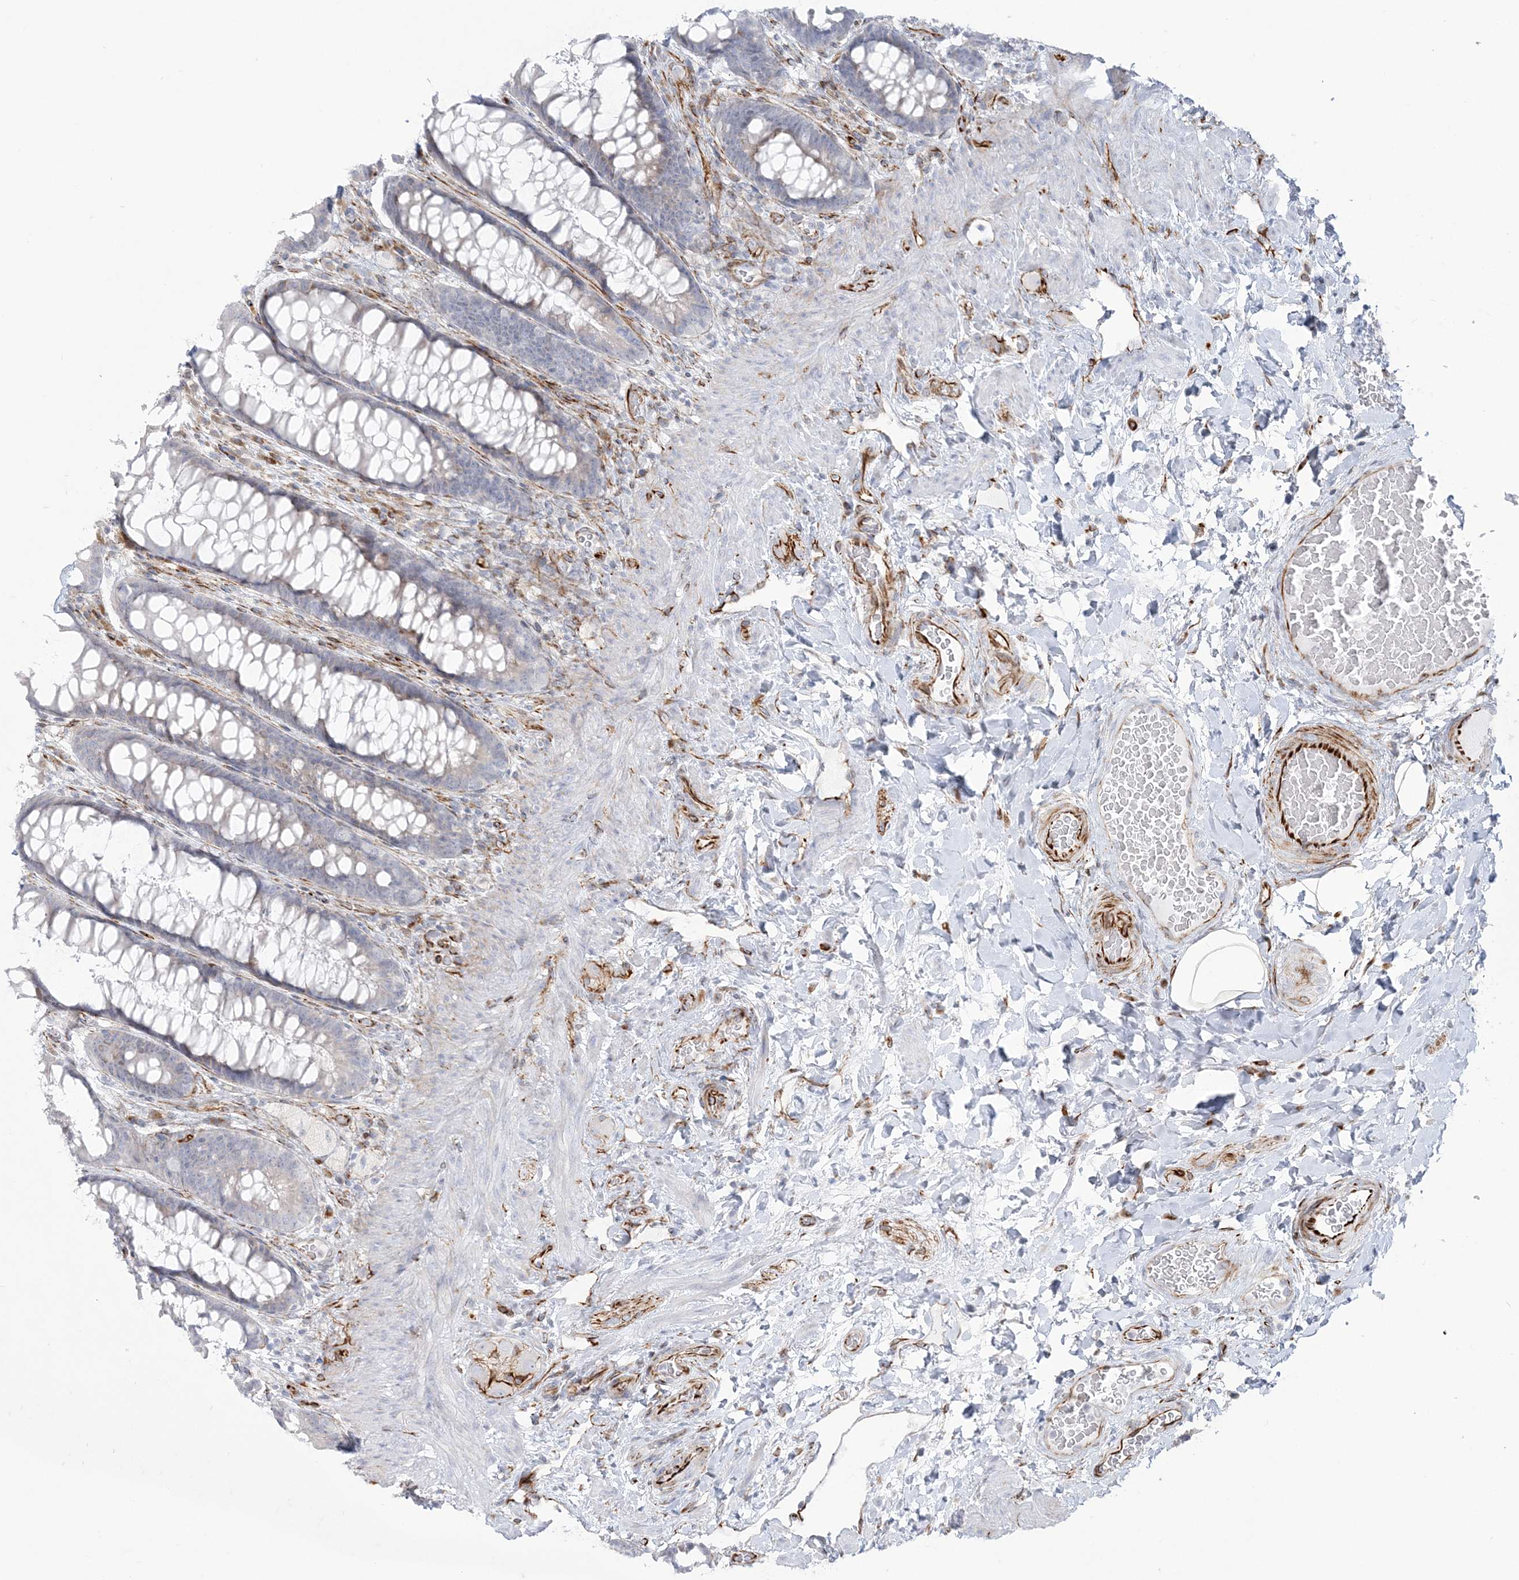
{"staining": {"intensity": "negative", "quantity": "none", "location": "none"}, "tissue": "rectum", "cell_type": "Glandular cells", "image_type": "normal", "snomed": [{"axis": "morphology", "description": "Normal tissue, NOS"}, {"axis": "topography", "description": "Rectum"}], "caption": "IHC image of benign rectum: human rectum stained with DAB shows no significant protein staining in glandular cells.", "gene": "PPIL6", "patient": {"sex": "female", "age": 46}}